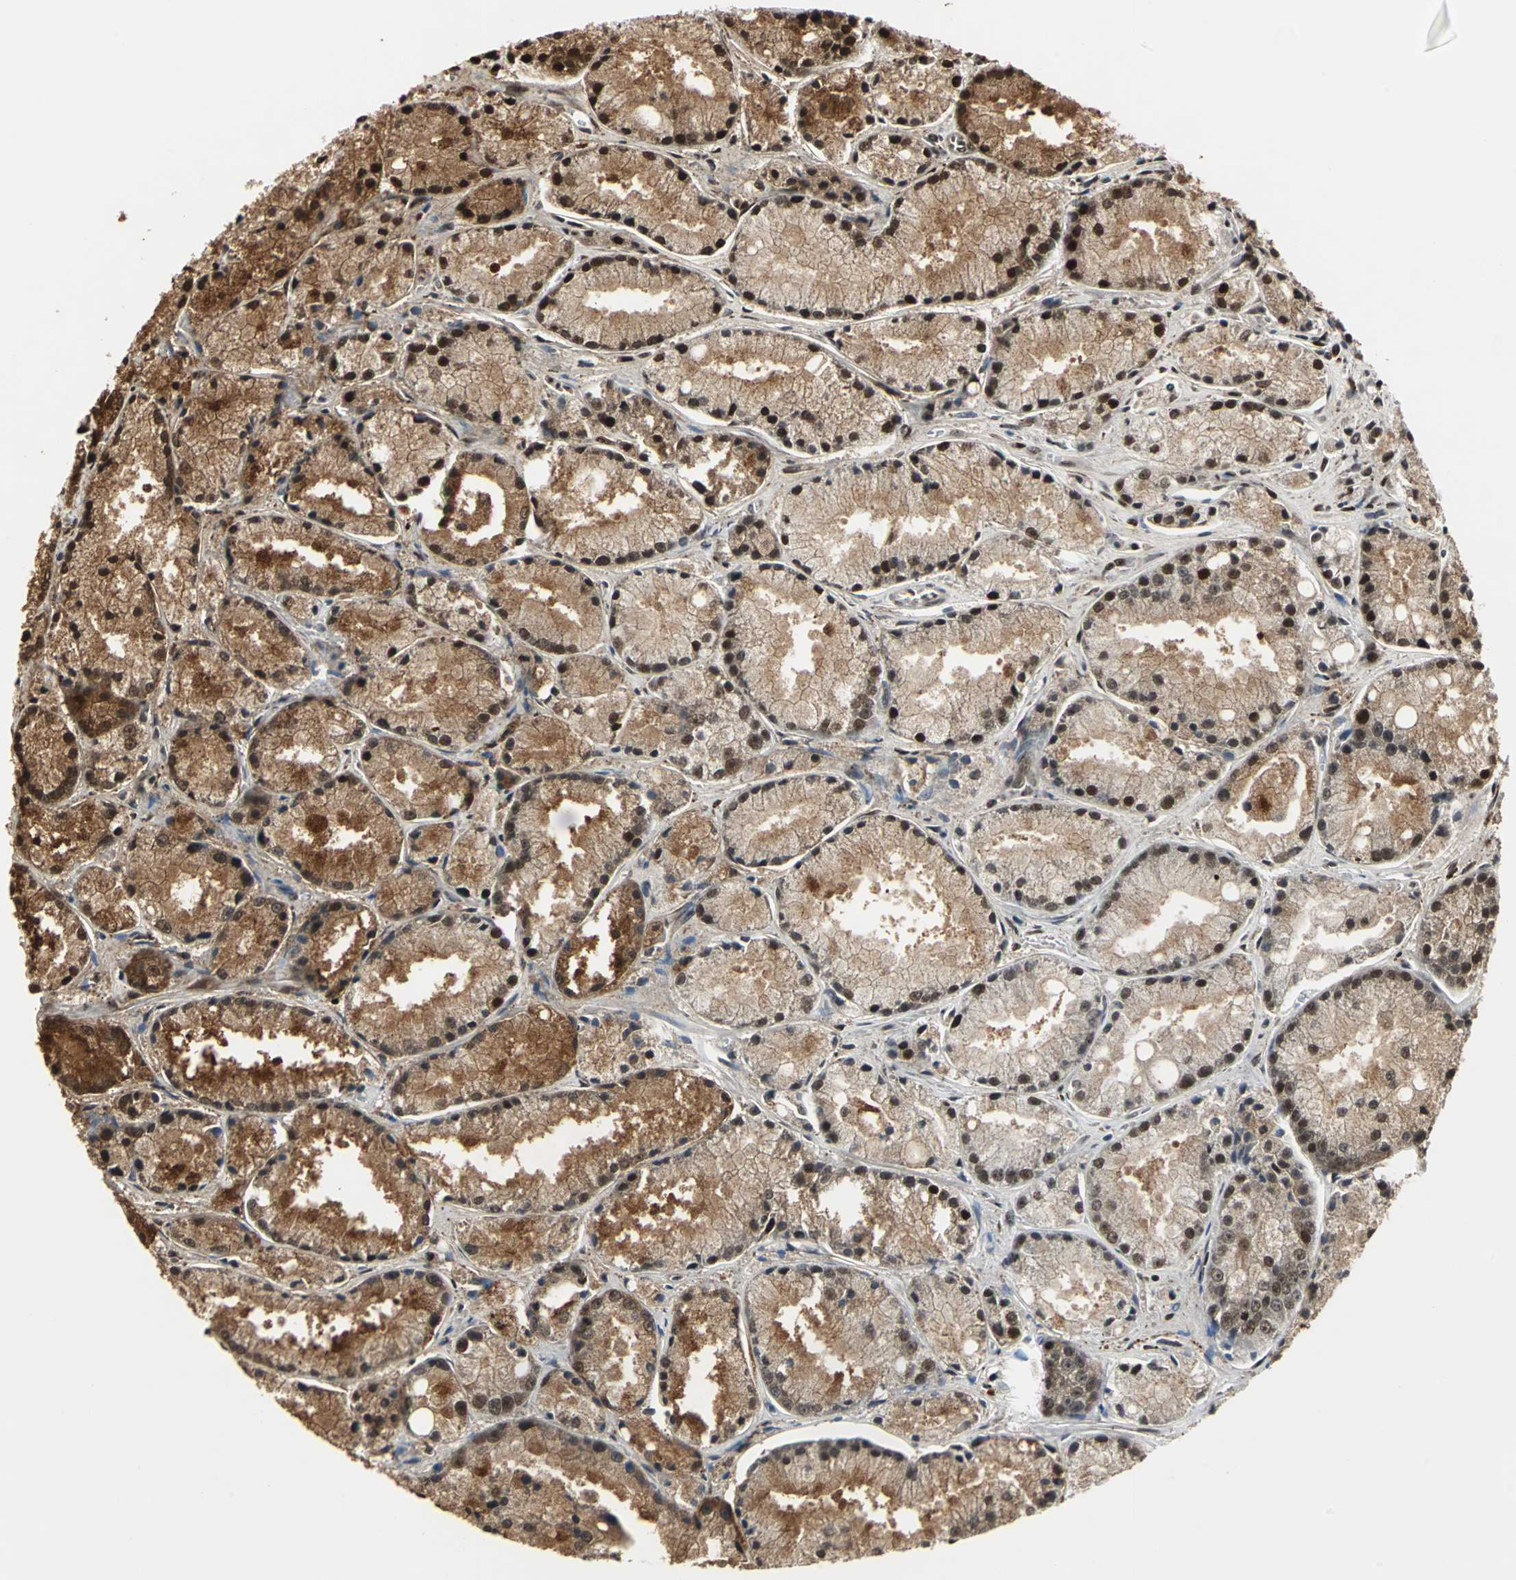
{"staining": {"intensity": "strong", "quantity": ">75%", "location": "cytoplasmic/membranous,nuclear"}, "tissue": "prostate cancer", "cell_type": "Tumor cells", "image_type": "cancer", "snomed": [{"axis": "morphology", "description": "Adenocarcinoma, Low grade"}, {"axis": "topography", "description": "Prostate"}], "caption": "Immunohistochemistry staining of adenocarcinoma (low-grade) (prostate), which demonstrates high levels of strong cytoplasmic/membranous and nuclear staining in approximately >75% of tumor cells indicating strong cytoplasmic/membranous and nuclear protein expression. The staining was performed using DAB (3,3'-diaminobenzidine) (brown) for protein detection and nuclei were counterstained in hematoxylin (blue).", "gene": "HDAC2", "patient": {"sex": "male", "age": 64}}